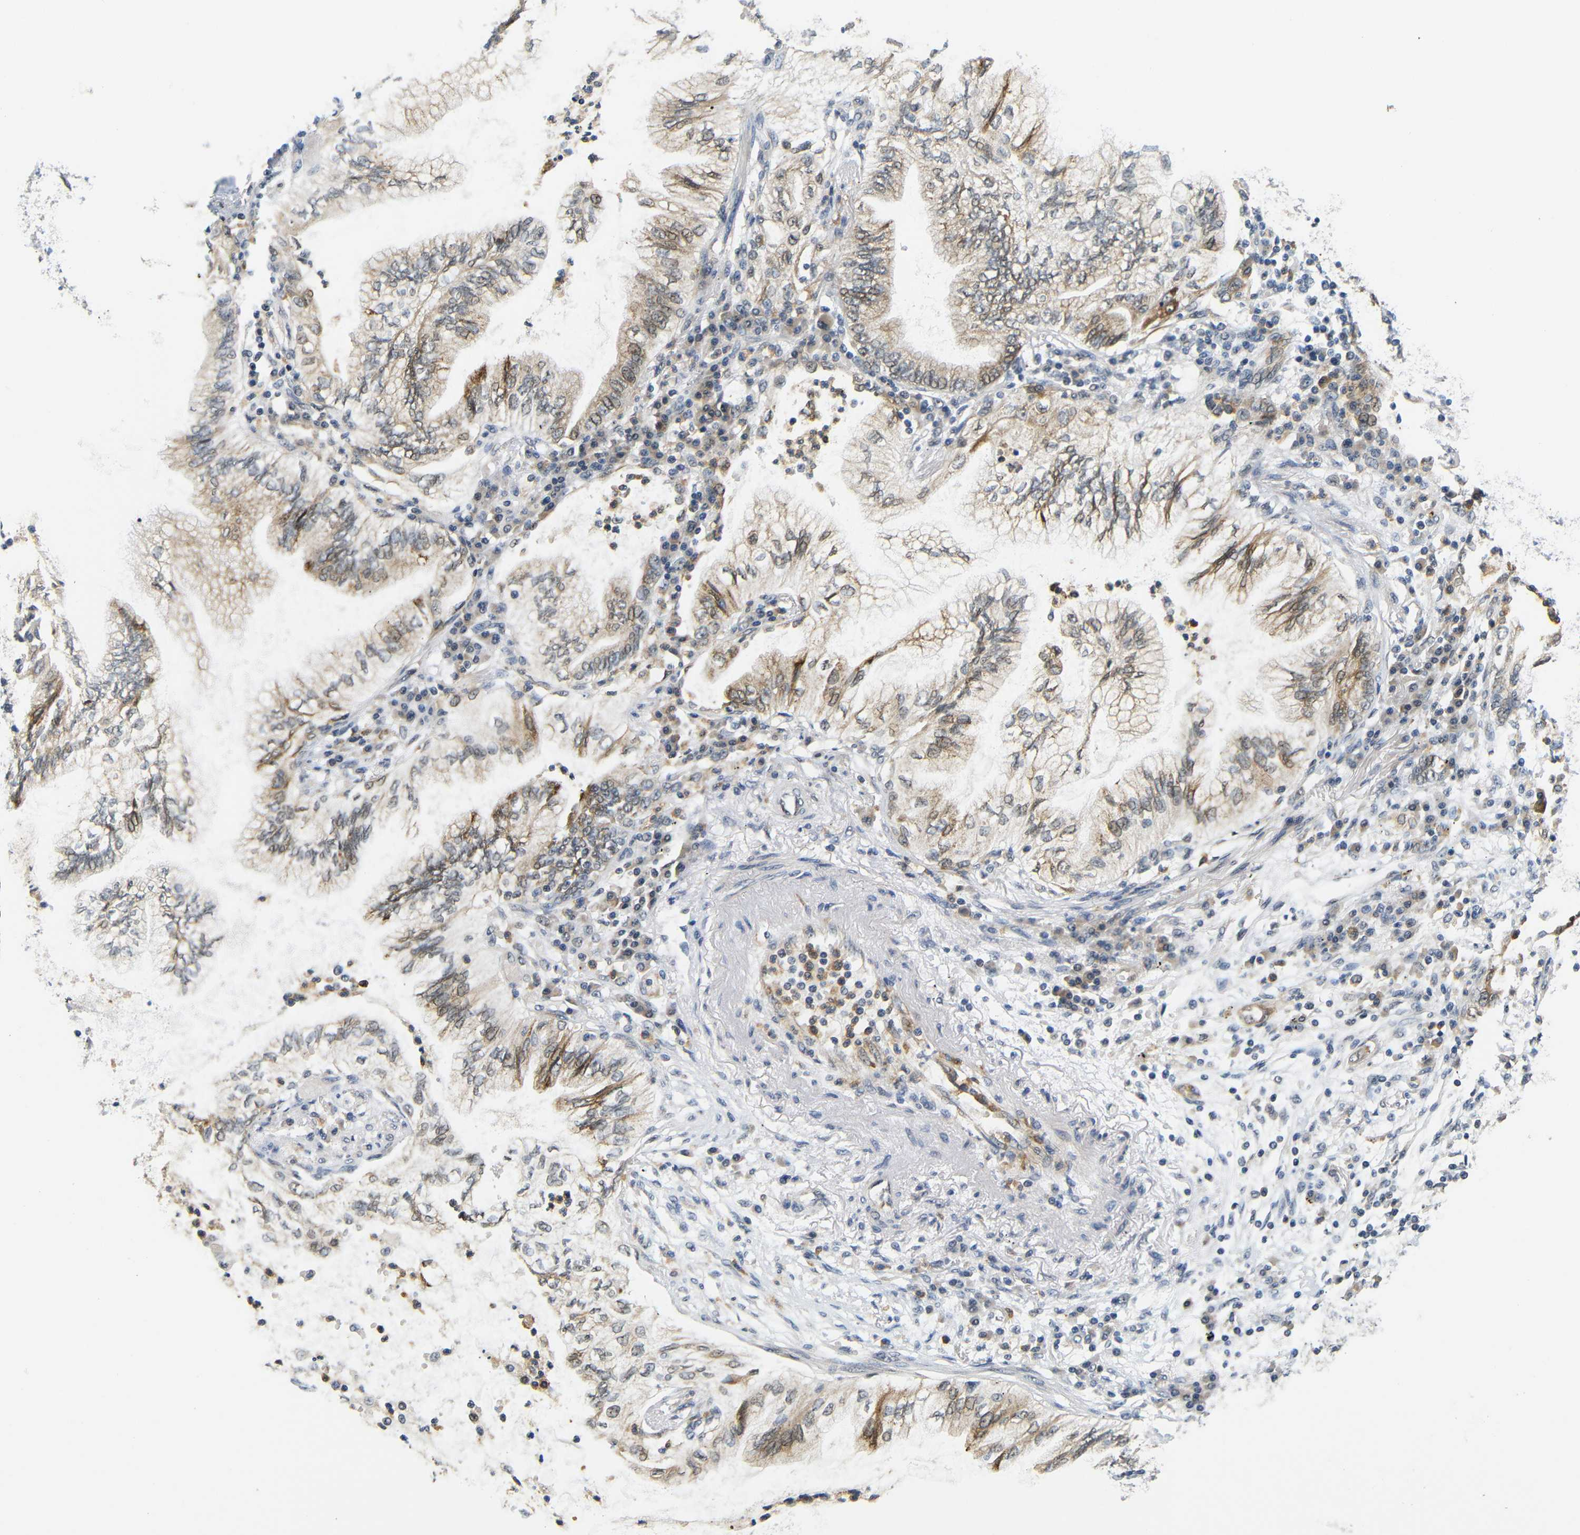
{"staining": {"intensity": "moderate", "quantity": ">75%", "location": "cytoplasmic/membranous"}, "tissue": "lung cancer", "cell_type": "Tumor cells", "image_type": "cancer", "snomed": [{"axis": "morphology", "description": "Normal tissue, NOS"}, {"axis": "morphology", "description": "Adenocarcinoma, NOS"}, {"axis": "topography", "description": "Bronchus"}, {"axis": "topography", "description": "Lung"}], "caption": "Lung cancer stained for a protein shows moderate cytoplasmic/membranous positivity in tumor cells.", "gene": "GJA5", "patient": {"sex": "female", "age": 70}}